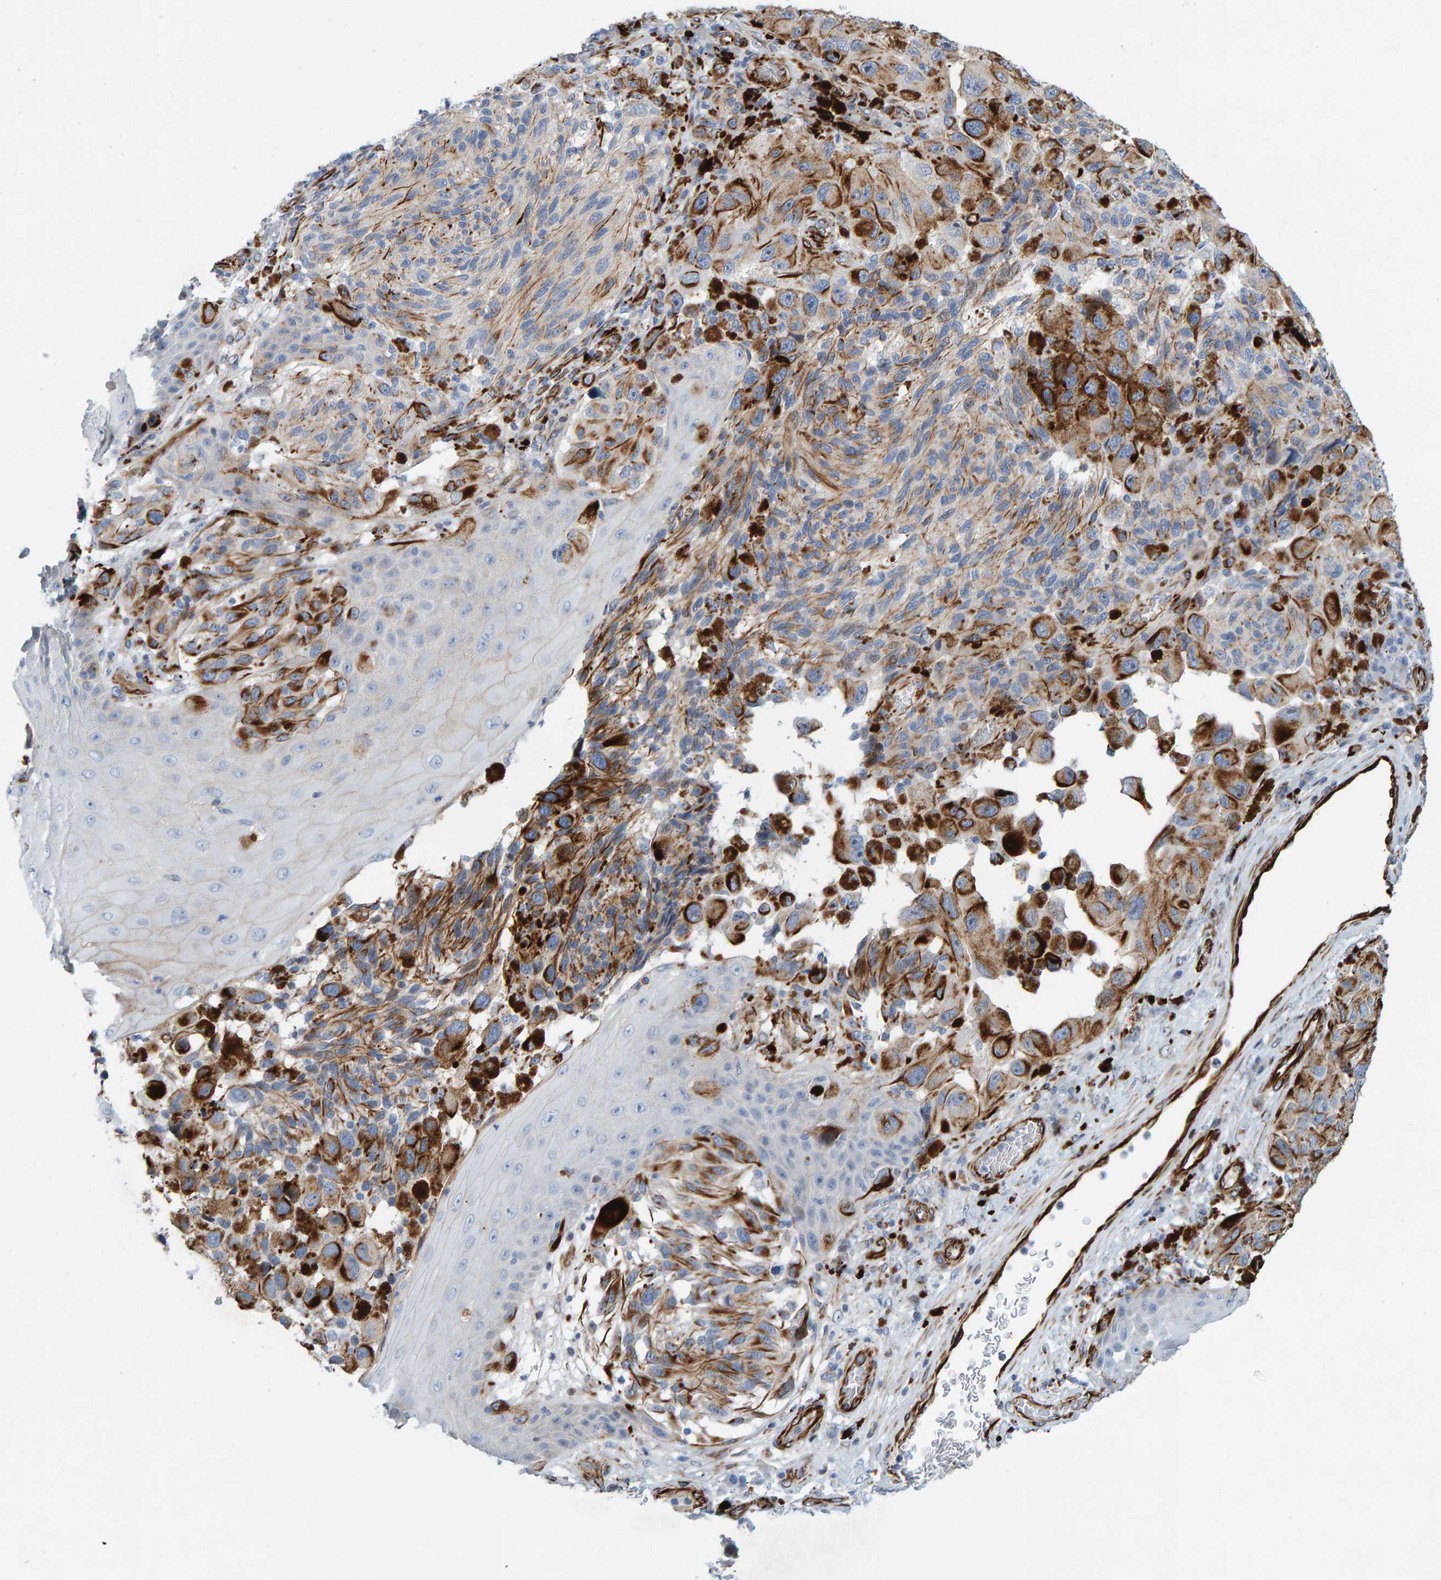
{"staining": {"intensity": "weak", "quantity": "25%-75%", "location": "cytoplasmic/membranous"}, "tissue": "melanoma", "cell_type": "Tumor cells", "image_type": "cancer", "snomed": [{"axis": "morphology", "description": "Malignant melanoma, NOS"}, {"axis": "topography", "description": "Skin"}], "caption": "Immunohistochemistry of human melanoma exhibits low levels of weak cytoplasmic/membranous expression in approximately 25%-75% of tumor cells.", "gene": "POLG2", "patient": {"sex": "female", "age": 73}}